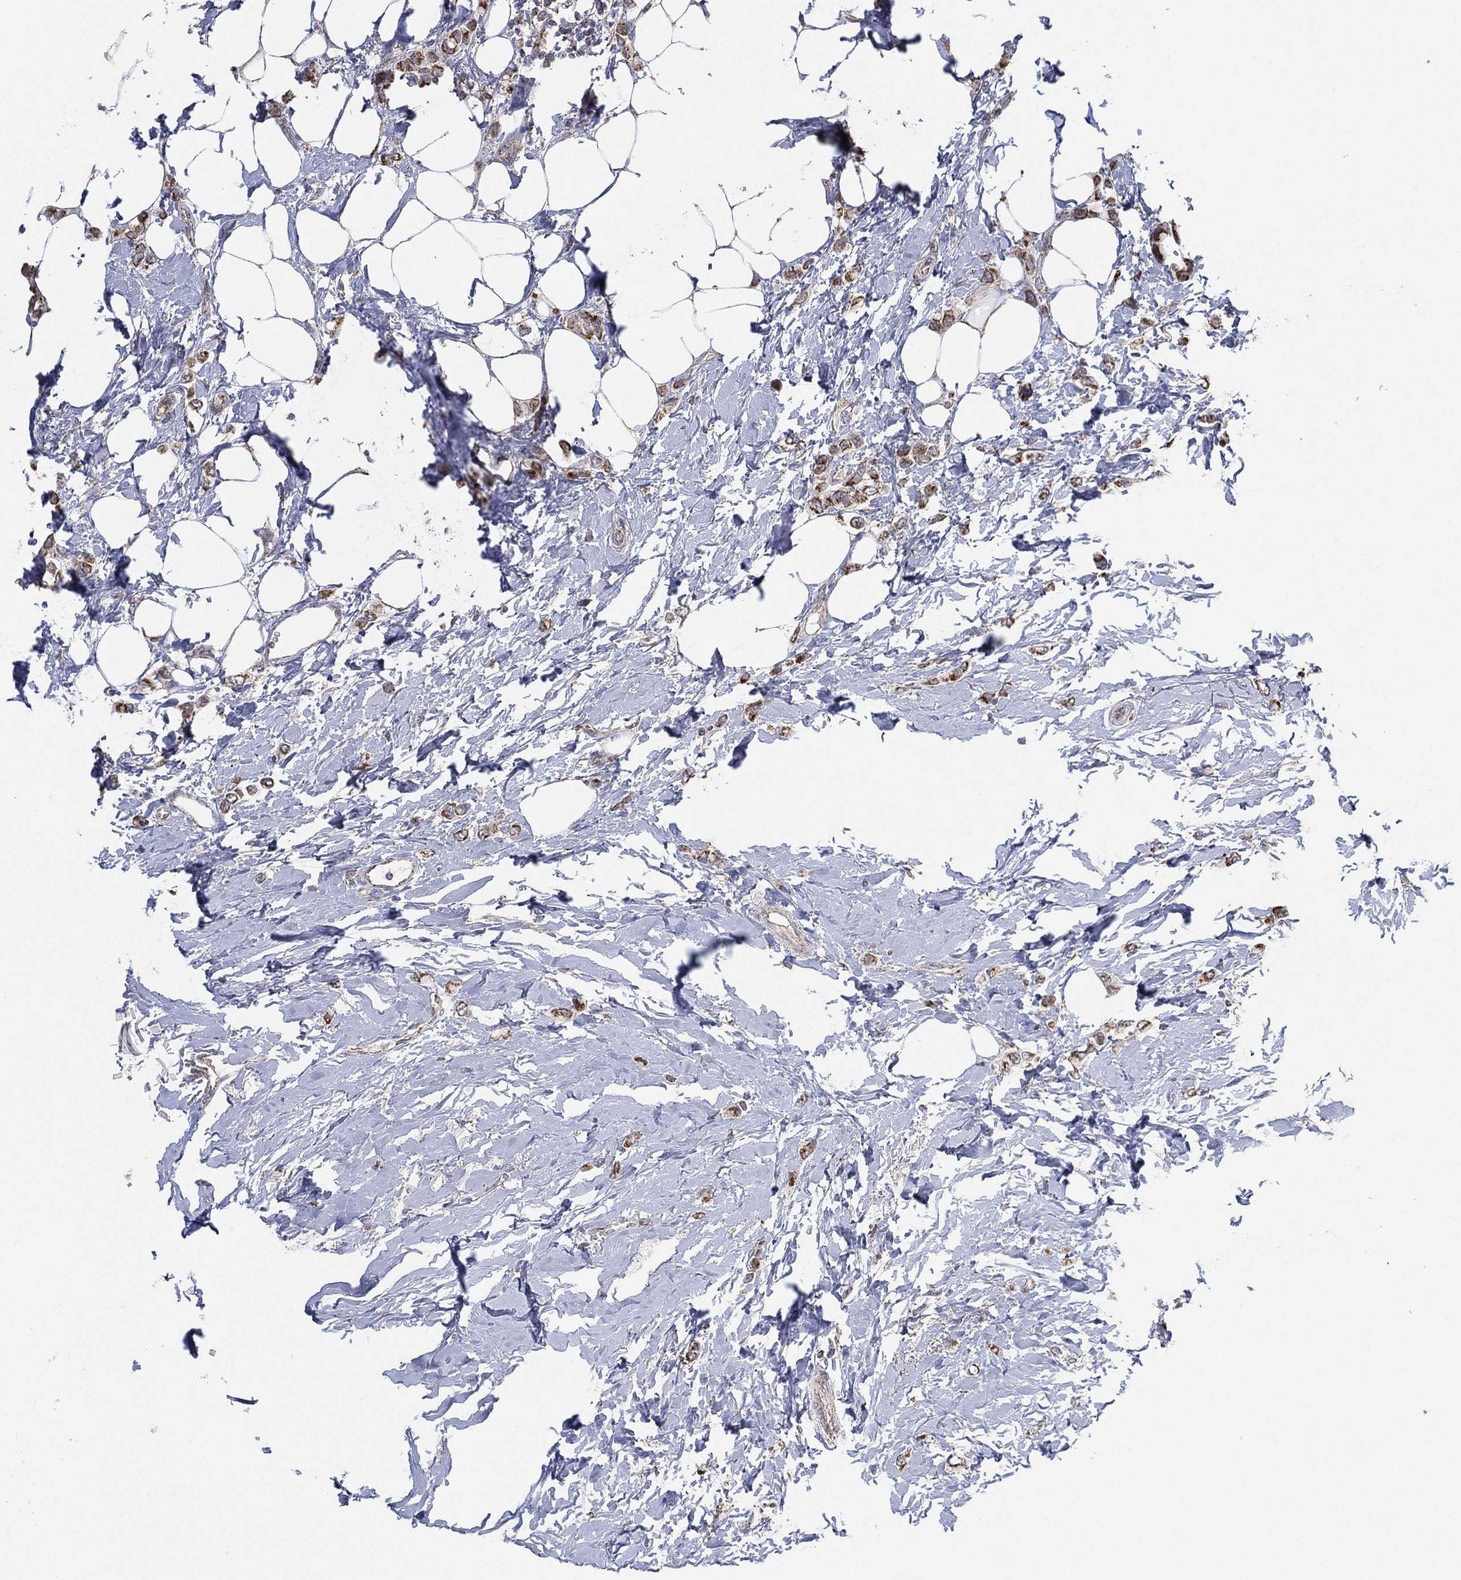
{"staining": {"intensity": "strong", "quantity": ">75%", "location": "cytoplasmic/membranous"}, "tissue": "breast cancer", "cell_type": "Tumor cells", "image_type": "cancer", "snomed": [{"axis": "morphology", "description": "Lobular carcinoma"}, {"axis": "topography", "description": "Breast"}], "caption": "Brown immunohistochemical staining in human lobular carcinoma (breast) exhibits strong cytoplasmic/membranous staining in about >75% of tumor cells. (brown staining indicates protein expression, while blue staining denotes nuclei).", "gene": "PSMG4", "patient": {"sex": "female", "age": 66}}